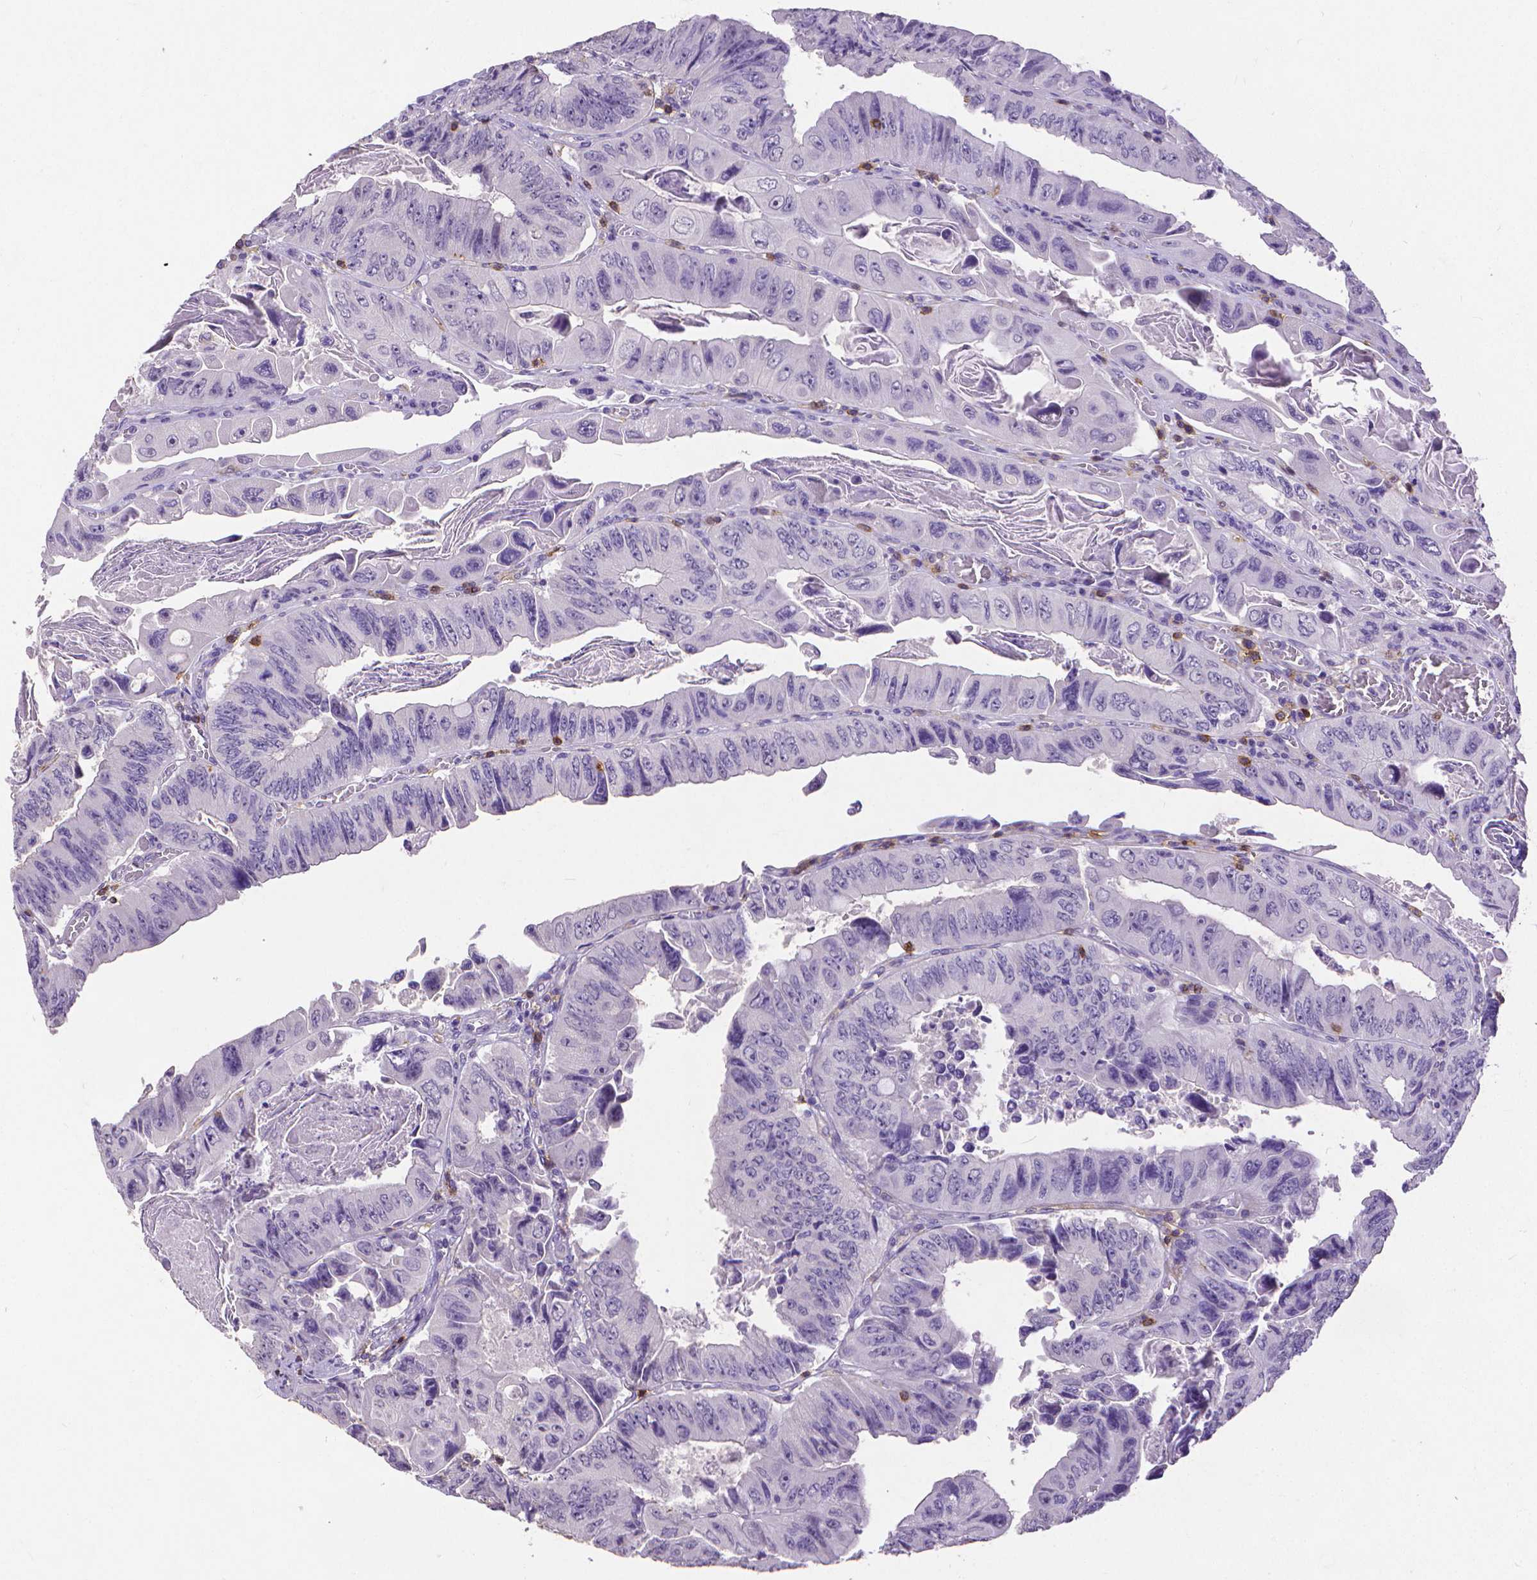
{"staining": {"intensity": "negative", "quantity": "none", "location": "none"}, "tissue": "colorectal cancer", "cell_type": "Tumor cells", "image_type": "cancer", "snomed": [{"axis": "morphology", "description": "Adenocarcinoma, NOS"}, {"axis": "topography", "description": "Colon"}], "caption": "Immunohistochemical staining of human adenocarcinoma (colorectal) displays no significant staining in tumor cells.", "gene": "CD4", "patient": {"sex": "female", "age": 84}}